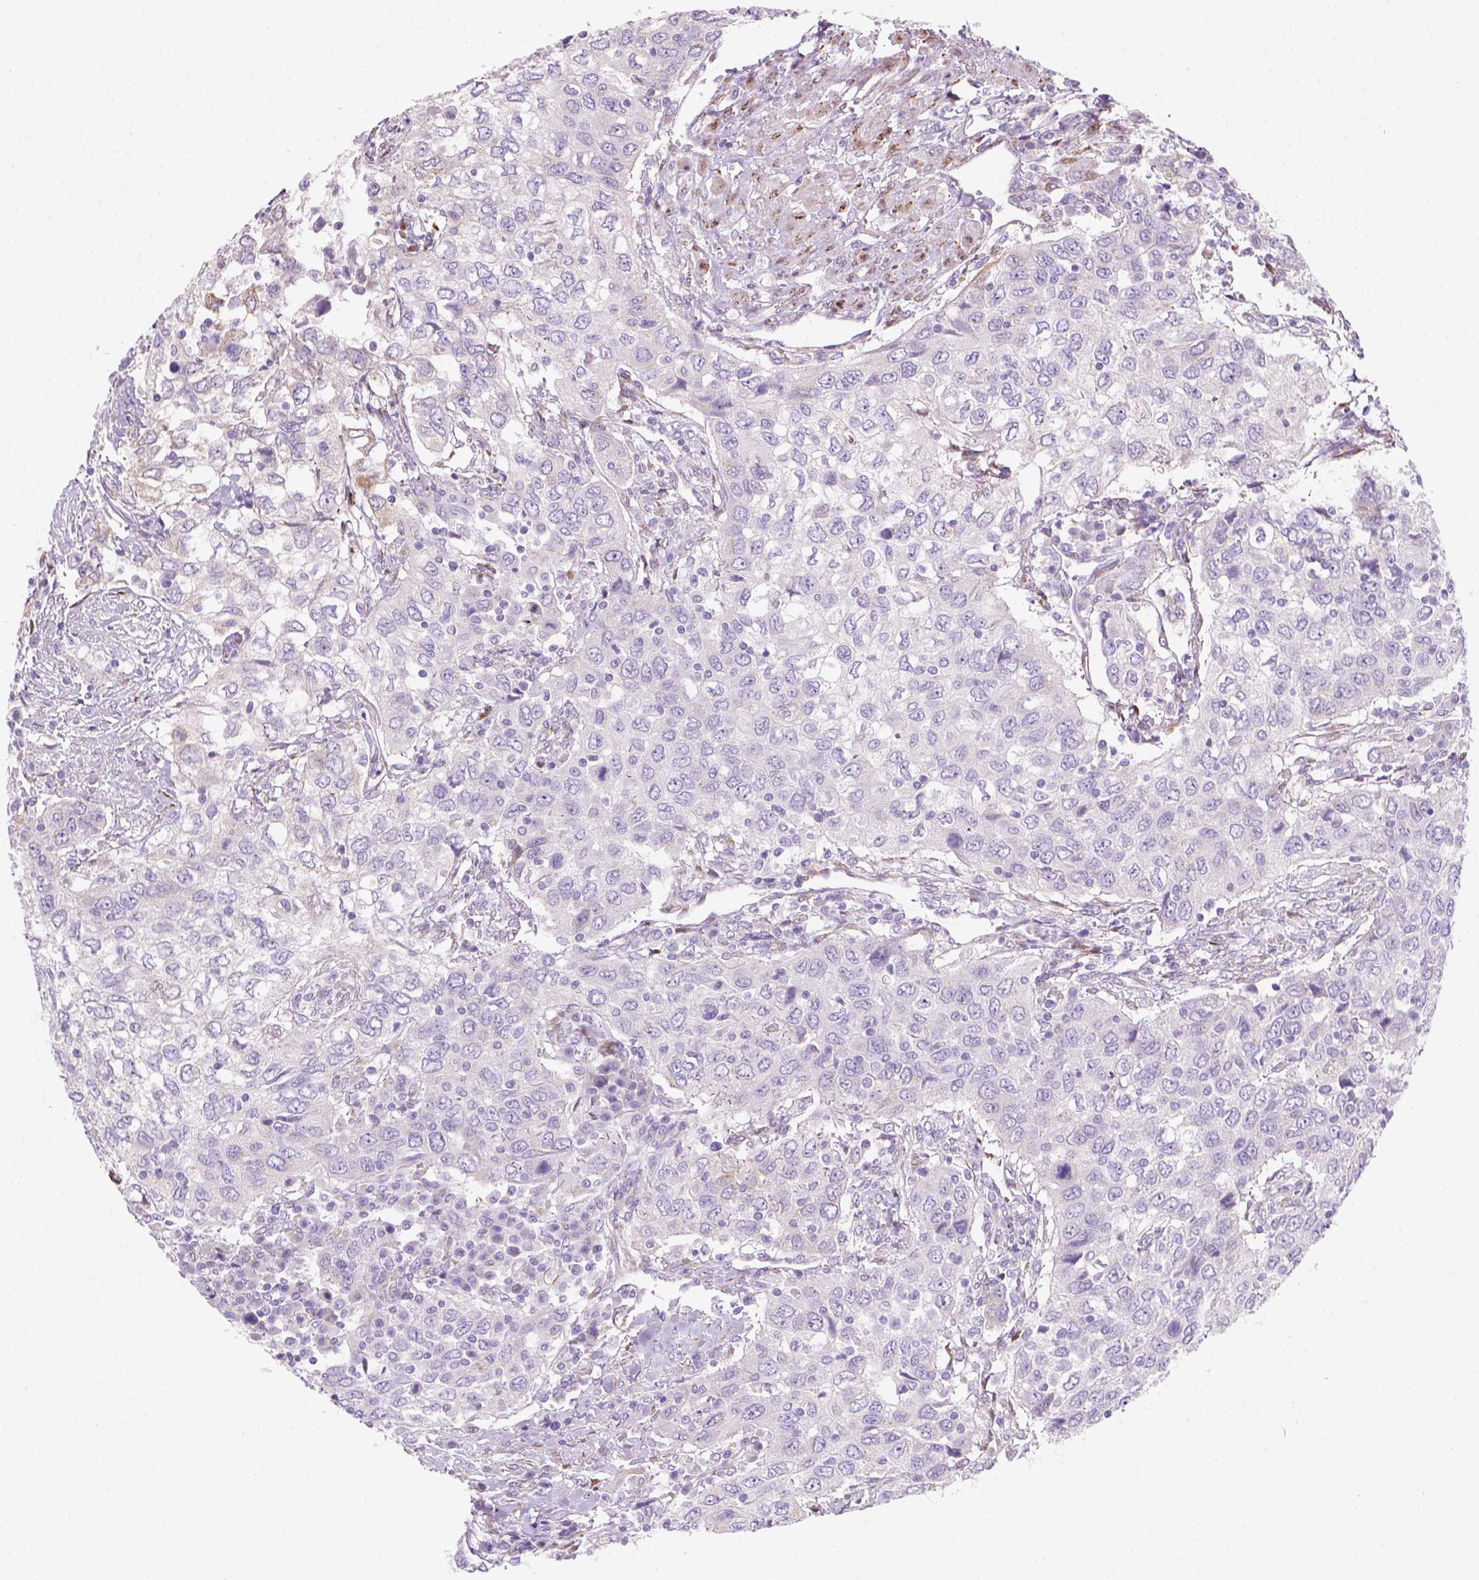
{"staining": {"intensity": "negative", "quantity": "none", "location": "none"}, "tissue": "urothelial cancer", "cell_type": "Tumor cells", "image_type": "cancer", "snomed": [{"axis": "morphology", "description": "Urothelial carcinoma, High grade"}, {"axis": "topography", "description": "Urinary bladder"}], "caption": "Human urothelial cancer stained for a protein using IHC demonstrates no positivity in tumor cells.", "gene": "CES2", "patient": {"sex": "male", "age": 76}}